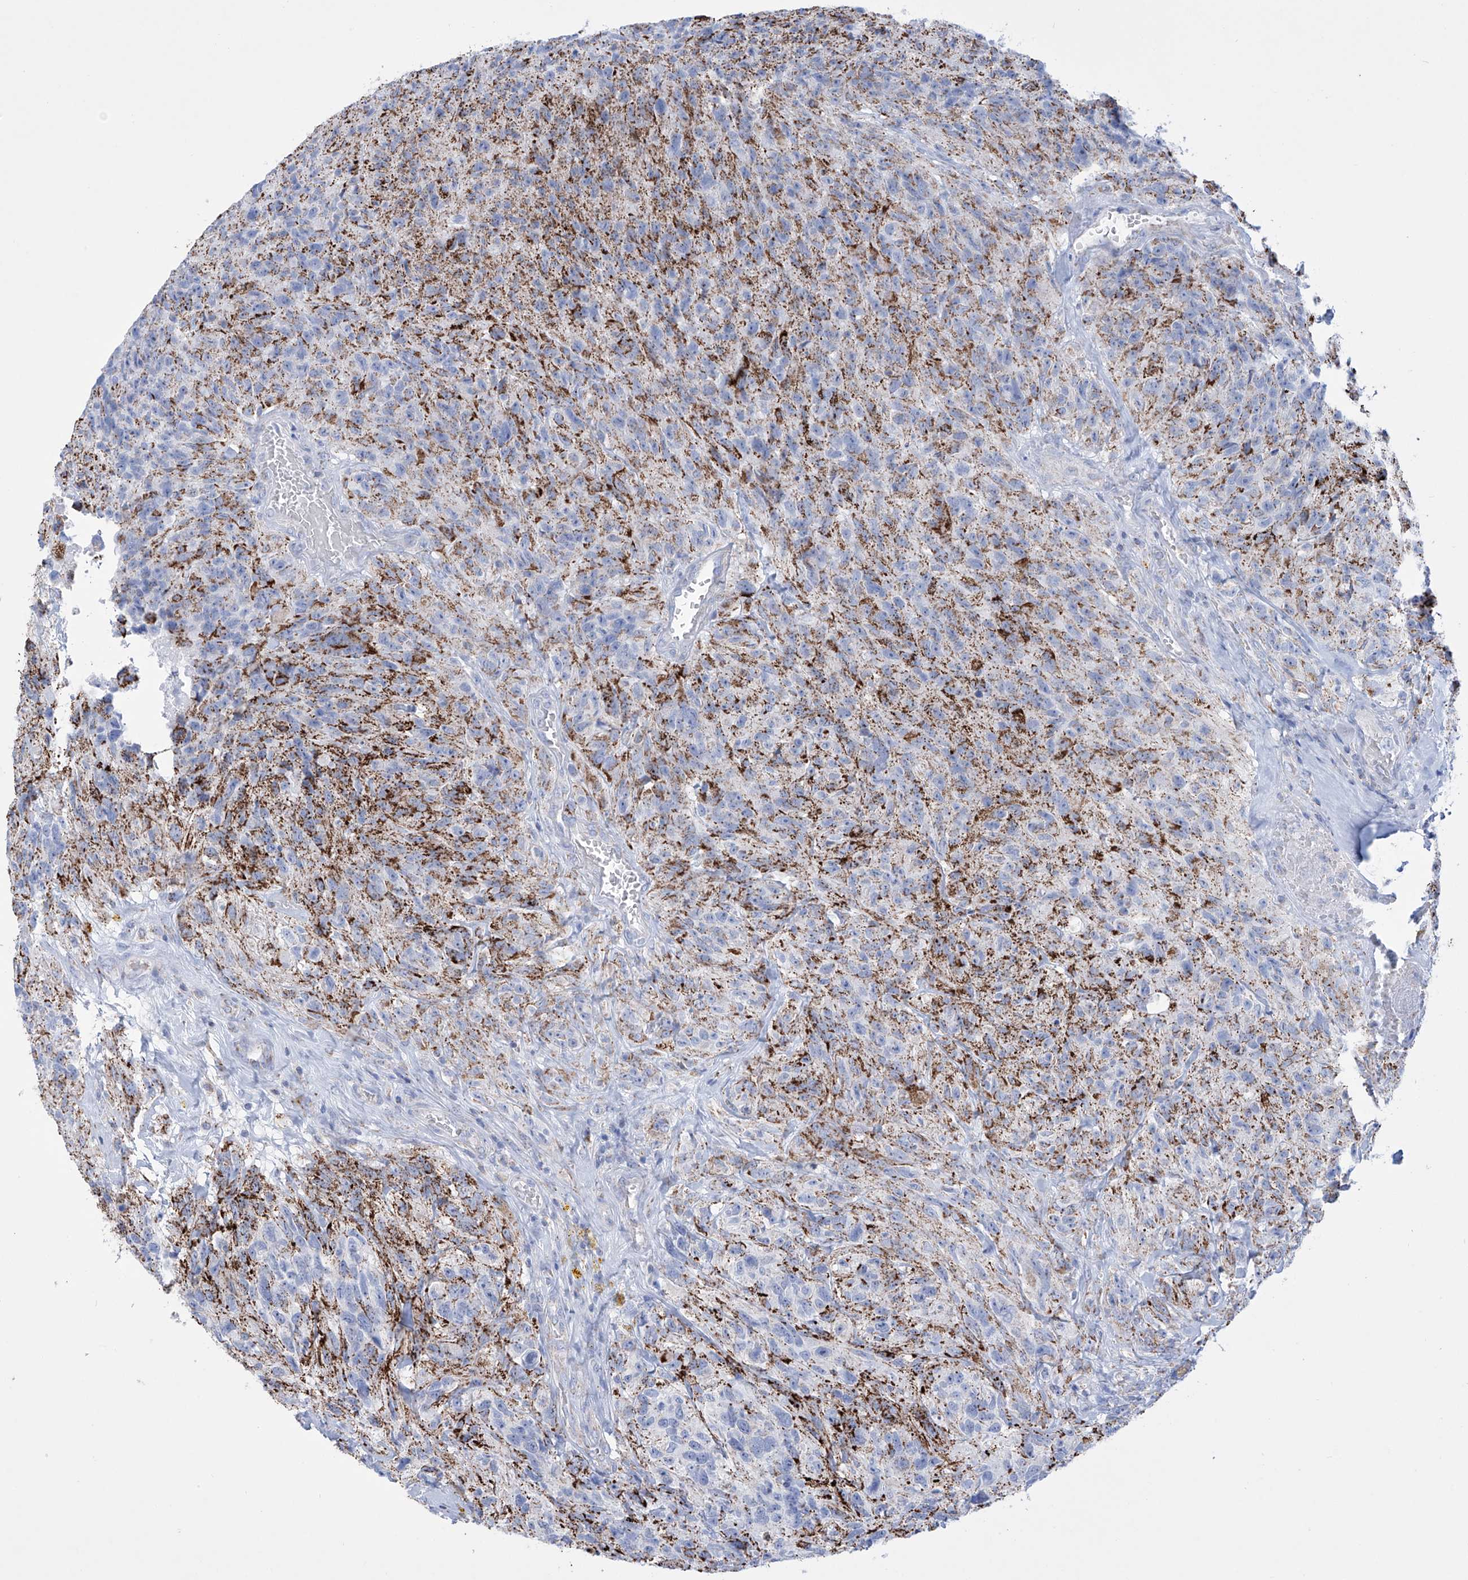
{"staining": {"intensity": "strong", "quantity": "25%-75%", "location": "cytoplasmic/membranous"}, "tissue": "glioma", "cell_type": "Tumor cells", "image_type": "cancer", "snomed": [{"axis": "morphology", "description": "Glioma, malignant, High grade"}, {"axis": "topography", "description": "Brain"}], "caption": "Immunohistochemical staining of human glioma exhibits strong cytoplasmic/membranous protein positivity in approximately 25%-75% of tumor cells.", "gene": "ALDH6A1", "patient": {"sex": "male", "age": 69}}